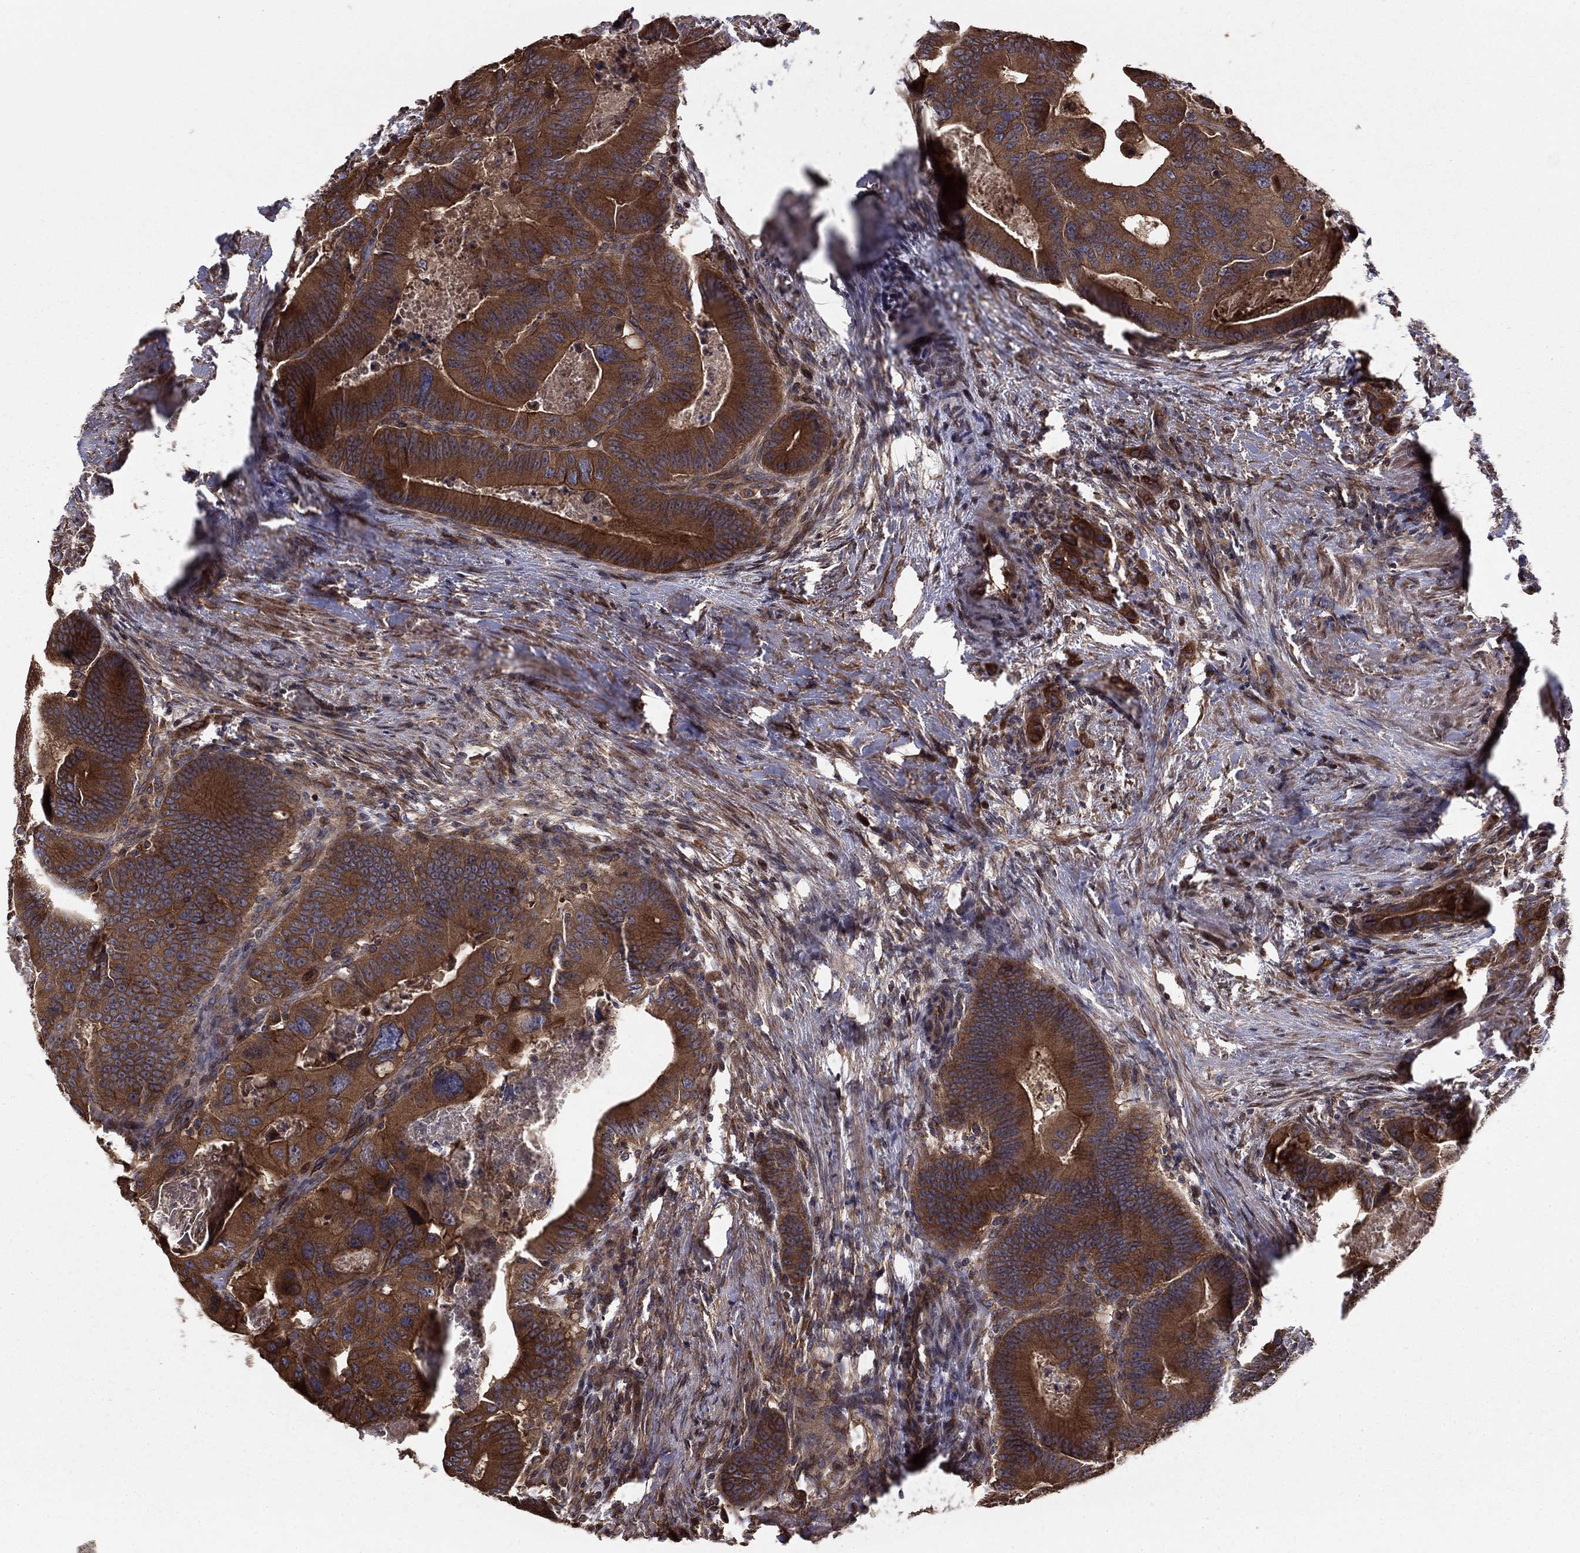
{"staining": {"intensity": "strong", "quantity": ">75%", "location": "cytoplasmic/membranous"}, "tissue": "colorectal cancer", "cell_type": "Tumor cells", "image_type": "cancer", "snomed": [{"axis": "morphology", "description": "Adenocarcinoma, NOS"}, {"axis": "topography", "description": "Rectum"}], "caption": "DAB (3,3'-diaminobenzidine) immunohistochemical staining of colorectal cancer (adenocarcinoma) exhibits strong cytoplasmic/membranous protein staining in about >75% of tumor cells.", "gene": "BABAM2", "patient": {"sex": "male", "age": 64}}